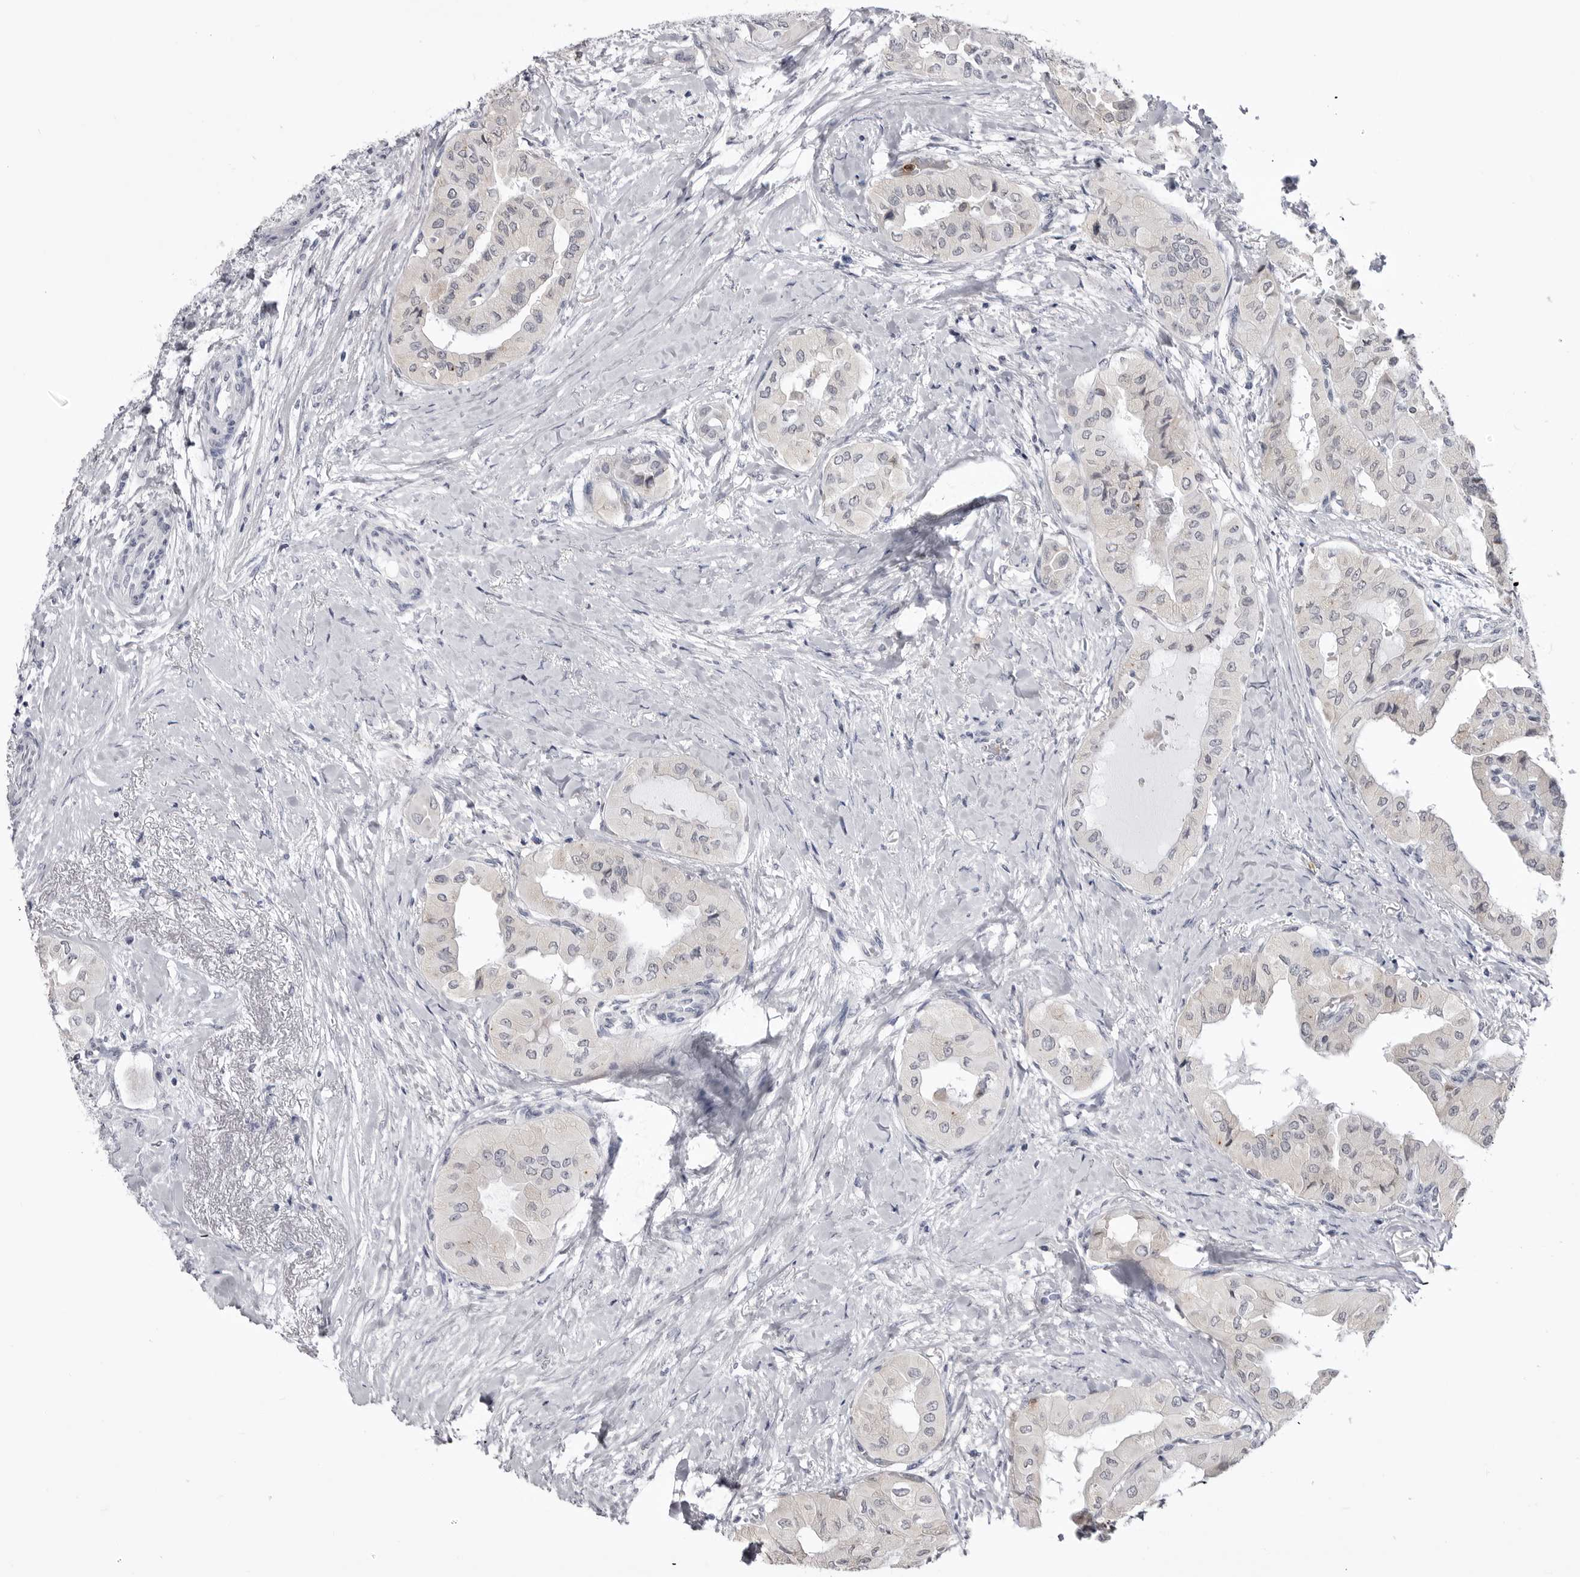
{"staining": {"intensity": "negative", "quantity": "none", "location": "none"}, "tissue": "thyroid cancer", "cell_type": "Tumor cells", "image_type": "cancer", "snomed": [{"axis": "morphology", "description": "Papillary adenocarcinoma, NOS"}, {"axis": "topography", "description": "Thyroid gland"}], "caption": "The image shows no staining of tumor cells in thyroid cancer (papillary adenocarcinoma). (IHC, brightfield microscopy, high magnification).", "gene": "STAP2", "patient": {"sex": "female", "age": 59}}